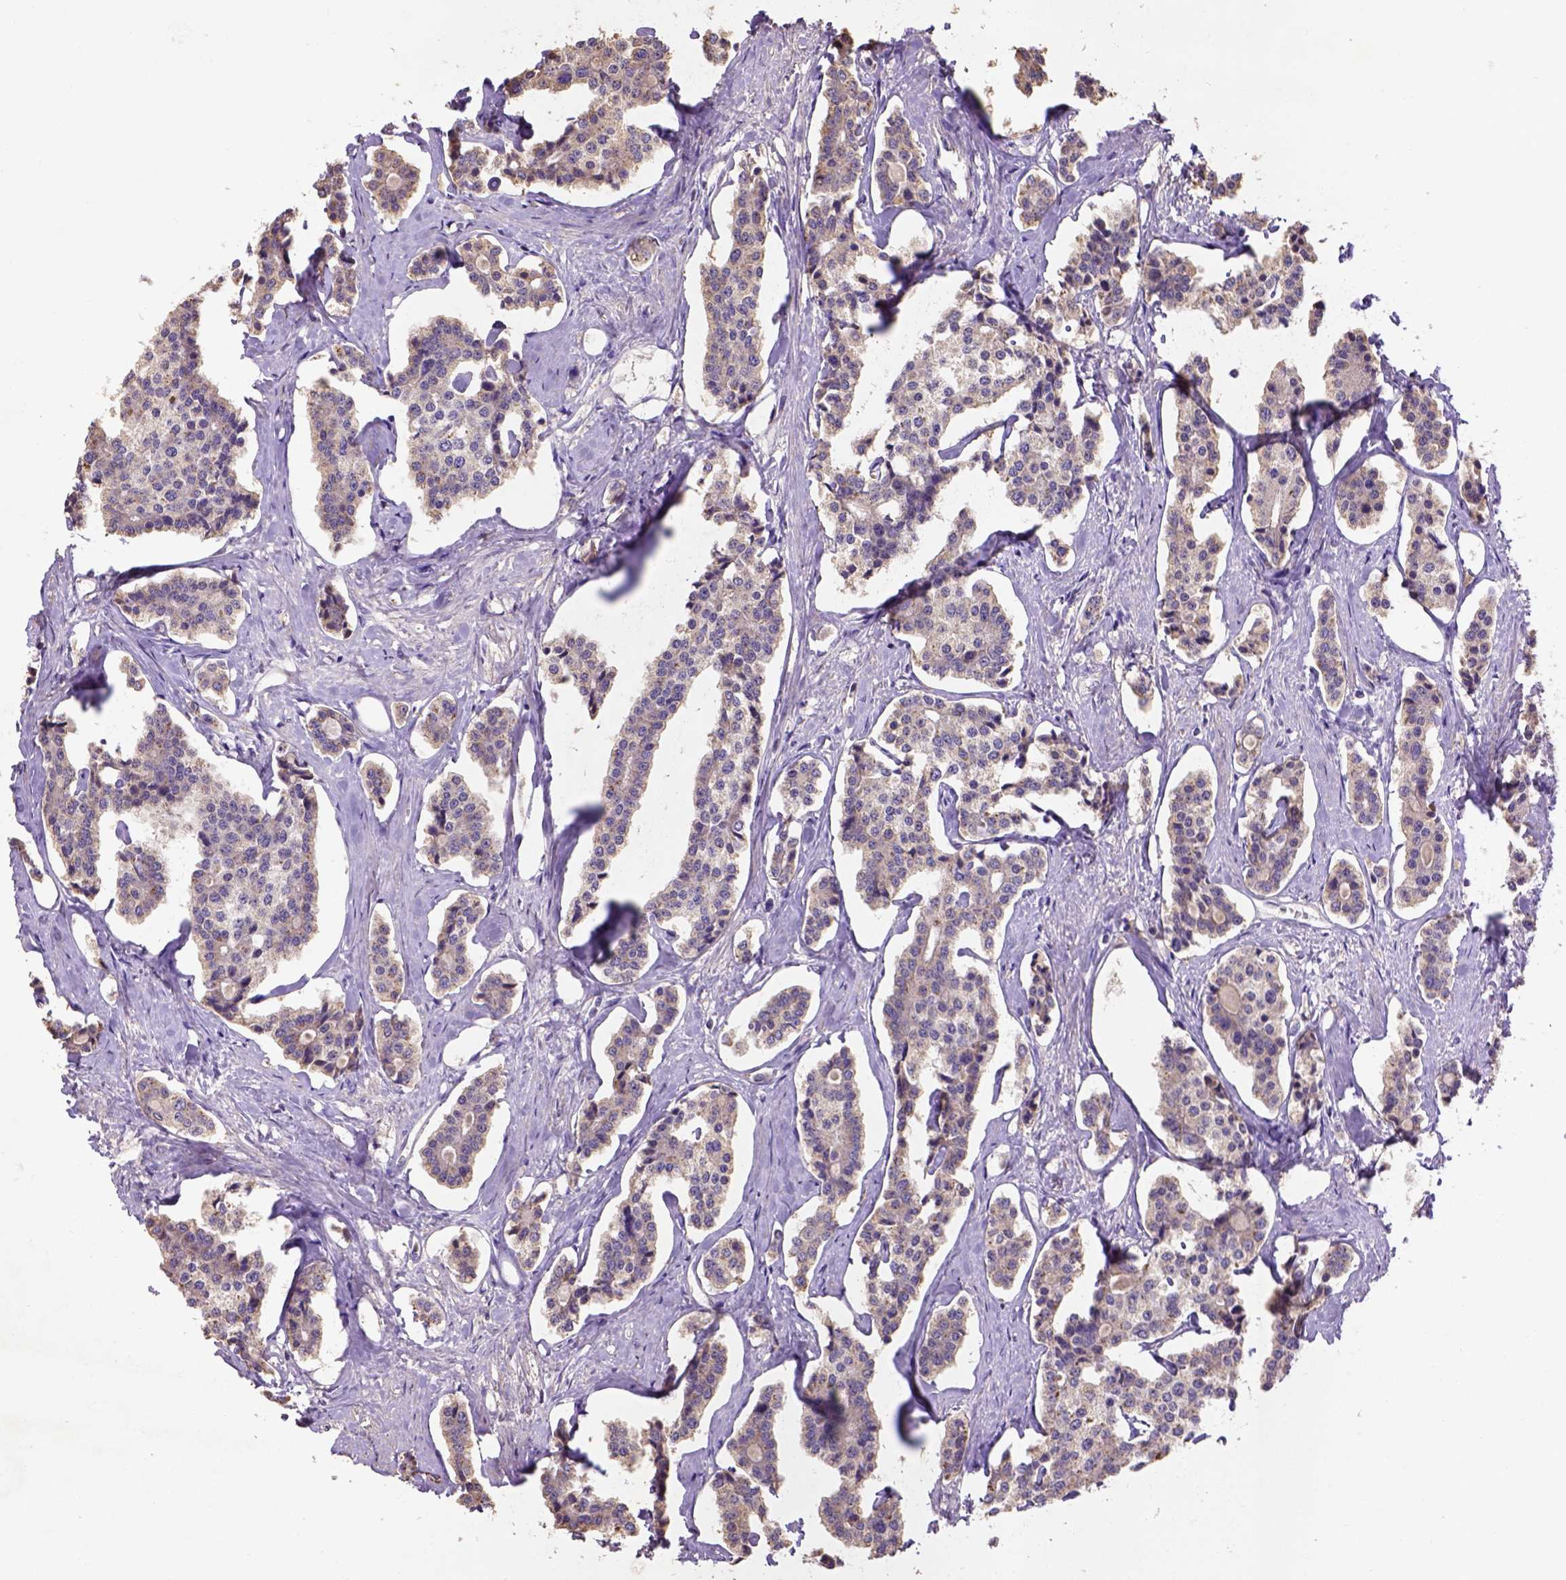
{"staining": {"intensity": "moderate", "quantity": "<25%", "location": "cytoplasmic/membranous"}, "tissue": "carcinoid", "cell_type": "Tumor cells", "image_type": "cancer", "snomed": [{"axis": "morphology", "description": "Carcinoid, malignant, NOS"}, {"axis": "topography", "description": "Small intestine"}], "caption": "This image exhibits IHC staining of human malignant carcinoid, with low moderate cytoplasmic/membranous positivity in approximately <25% of tumor cells.", "gene": "KBTBD8", "patient": {"sex": "female", "age": 65}}